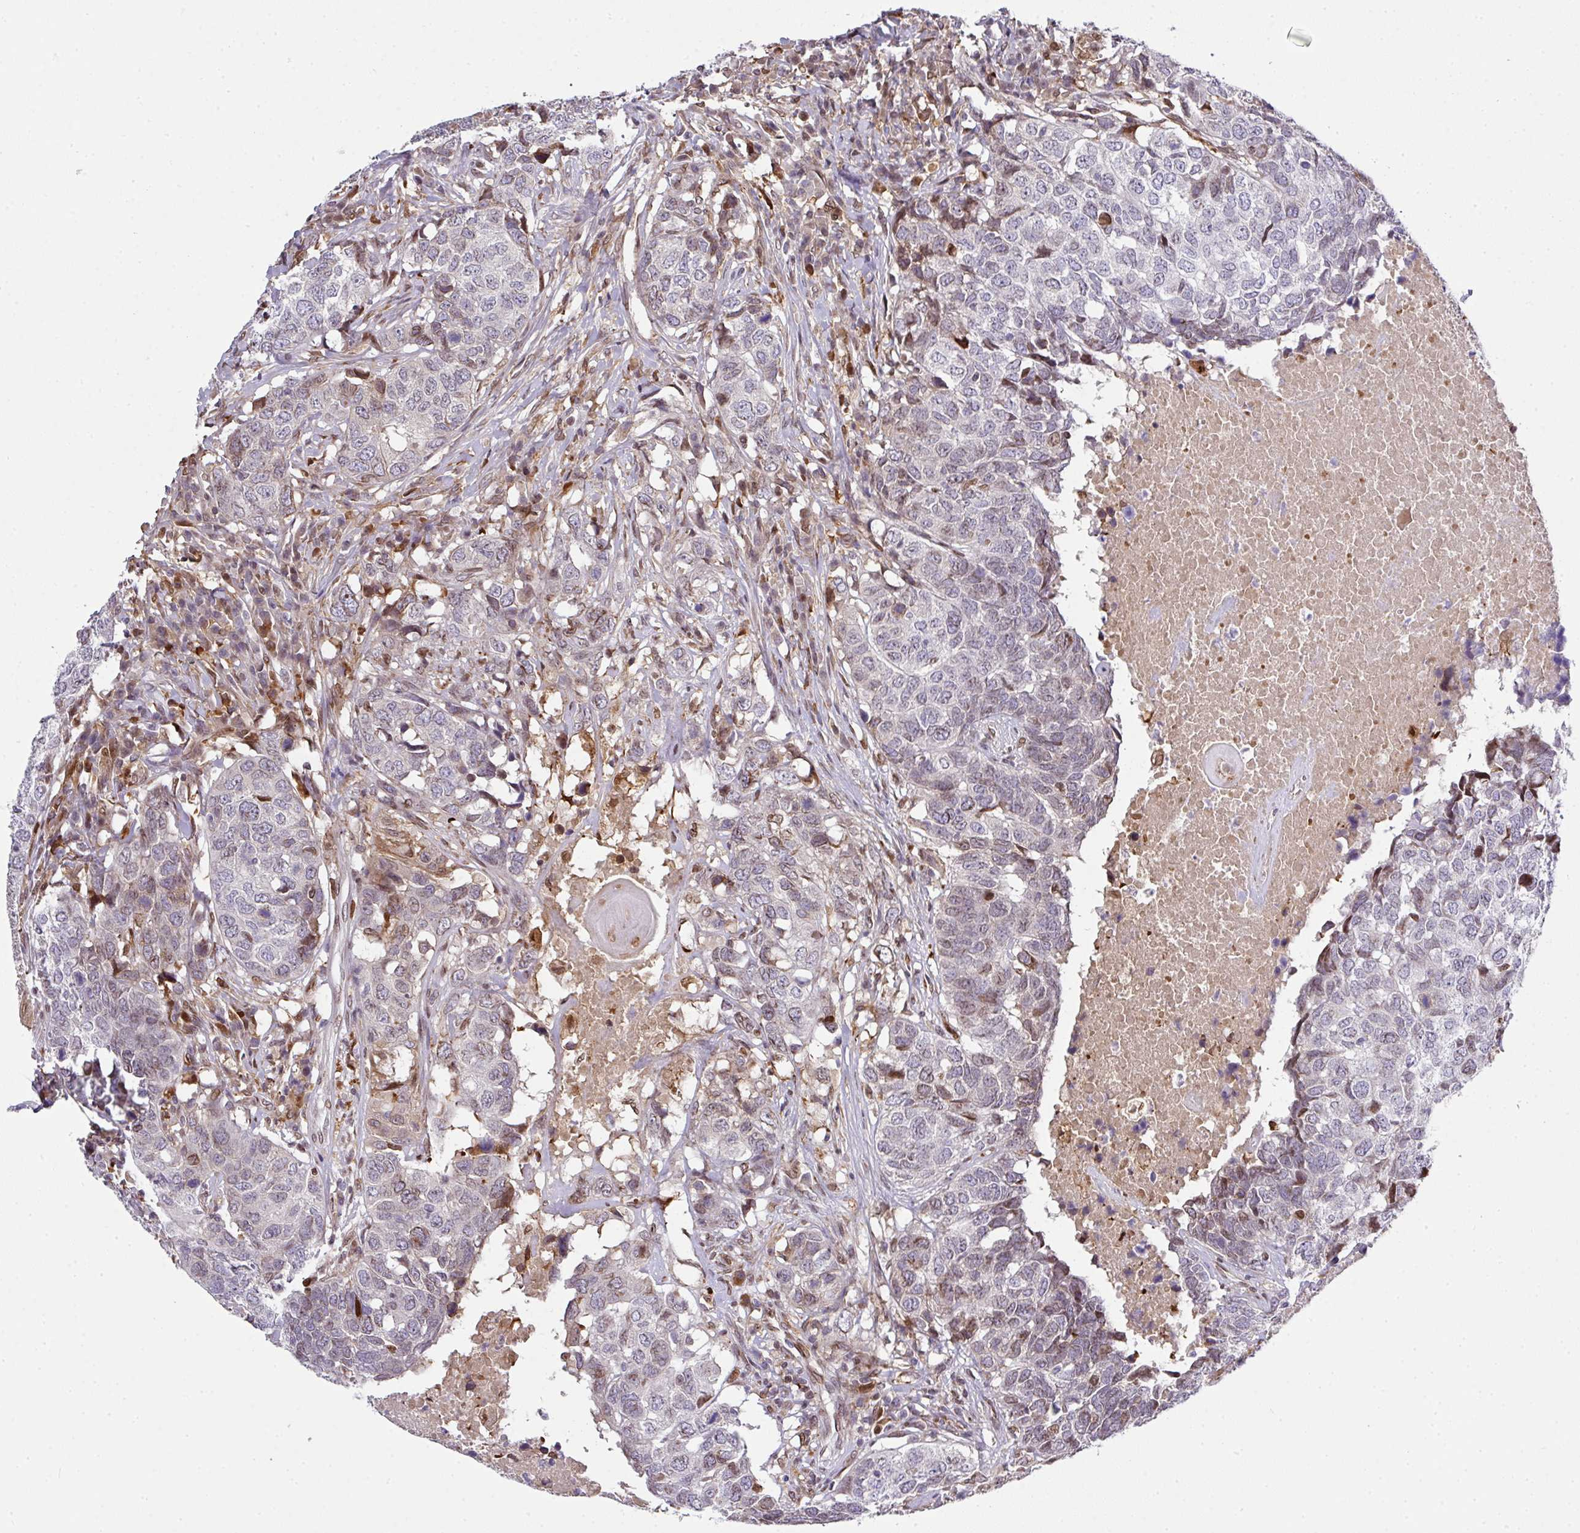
{"staining": {"intensity": "weak", "quantity": "<25%", "location": "nuclear"}, "tissue": "head and neck cancer", "cell_type": "Tumor cells", "image_type": "cancer", "snomed": [{"axis": "morphology", "description": "Squamous cell carcinoma, NOS"}, {"axis": "topography", "description": "Head-Neck"}], "caption": "There is no significant positivity in tumor cells of head and neck cancer (squamous cell carcinoma). (DAB (3,3'-diaminobenzidine) IHC, high magnification).", "gene": "PLK1", "patient": {"sex": "male", "age": 66}}